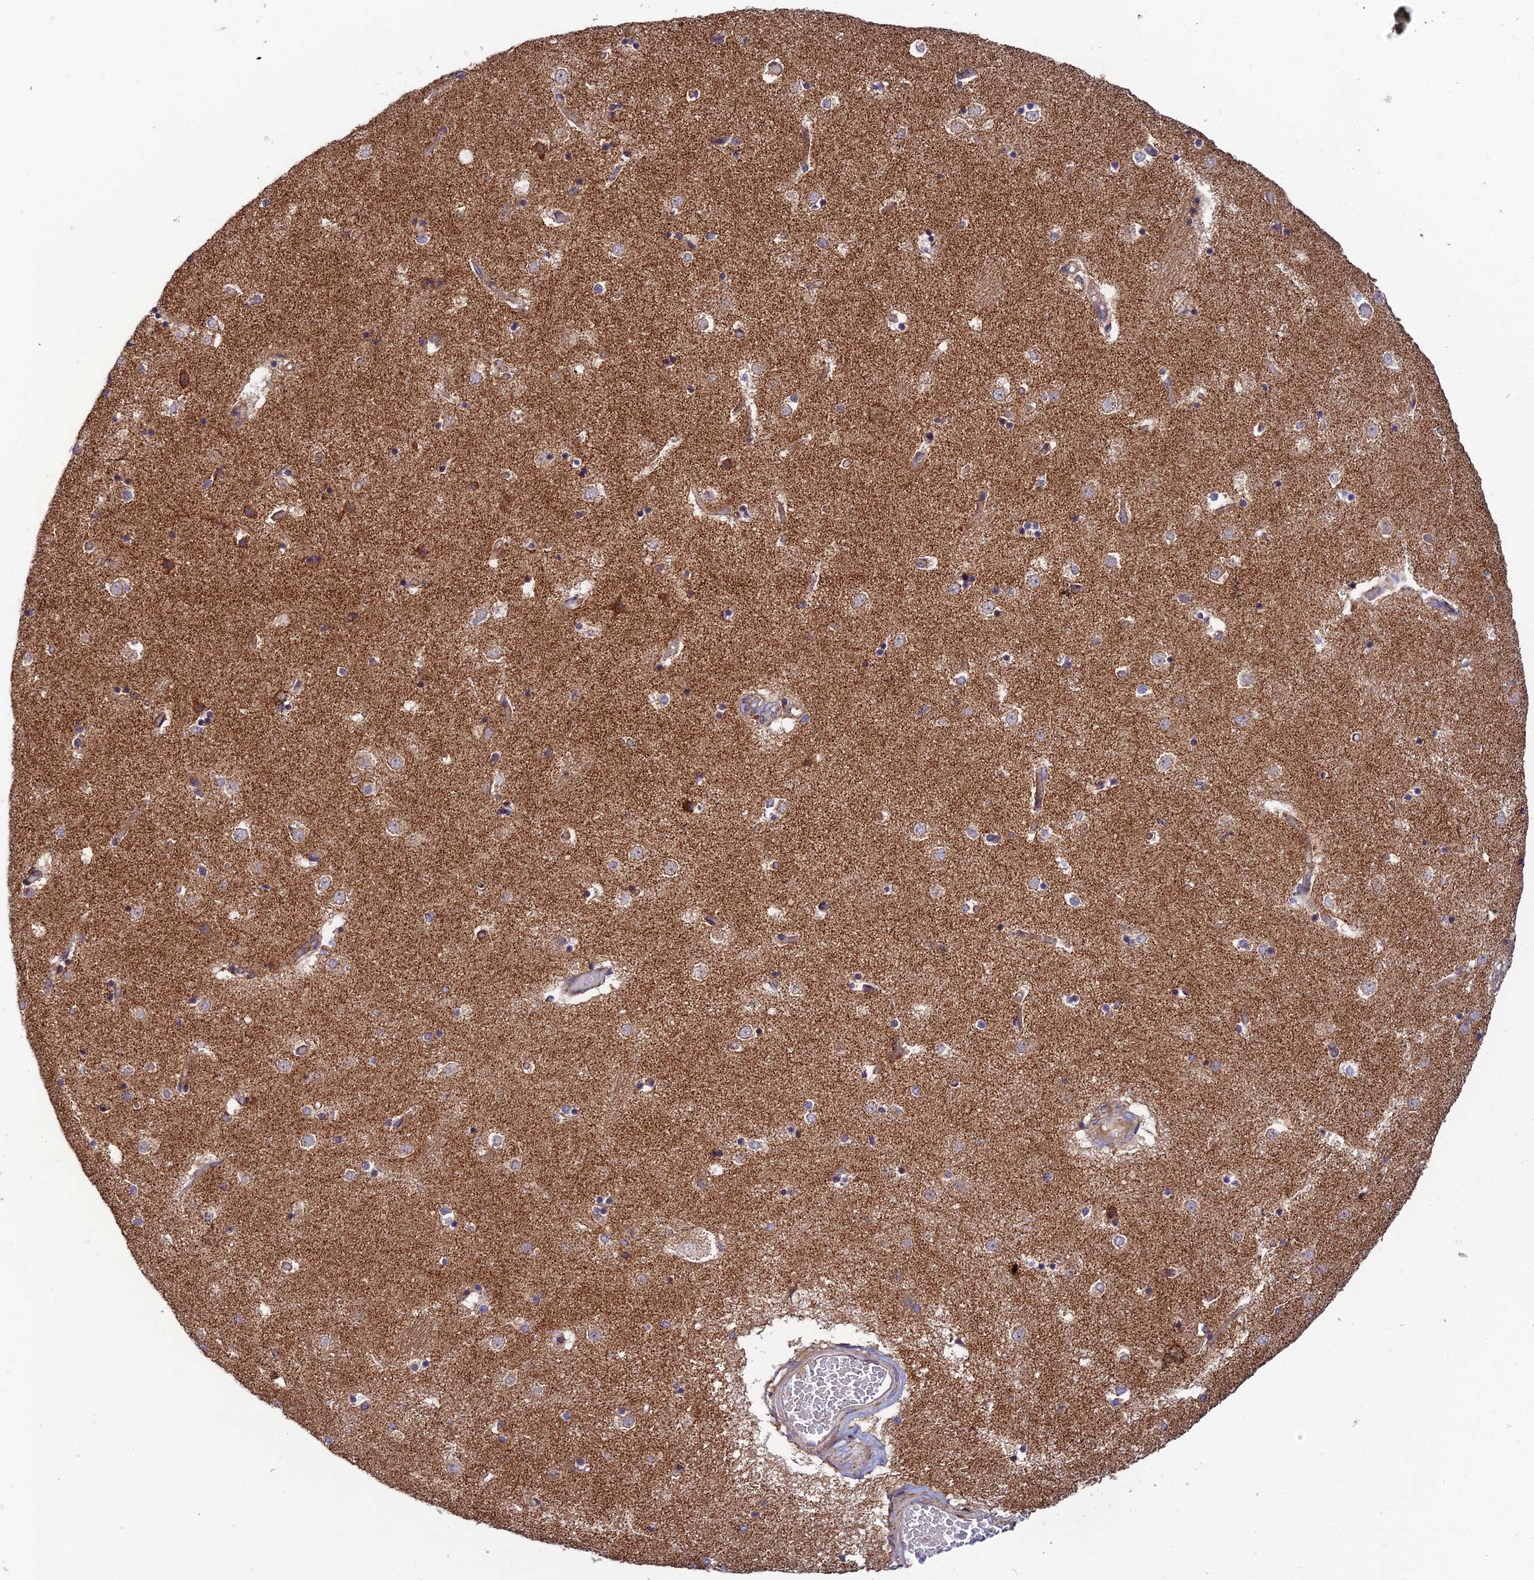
{"staining": {"intensity": "weak", "quantity": "25%-75%", "location": "cytoplasmic/membranous"}, "tissue": "caudate", "cell_type": "Glial cells", "image_type": "normal", "snomed": [{"axis": "morphology", "description": "Normal tissue, NOS"}, {"axis": "topography", "description": "Lateral ventricle wall"}], "caption": "Weak cytoplasmic/membranous expression is appreciated in approximately 25%-75% of glial cells in unremarkable caudate.", "gene": "PODNL1", "patient": {"sex": "female", "age": 52}}